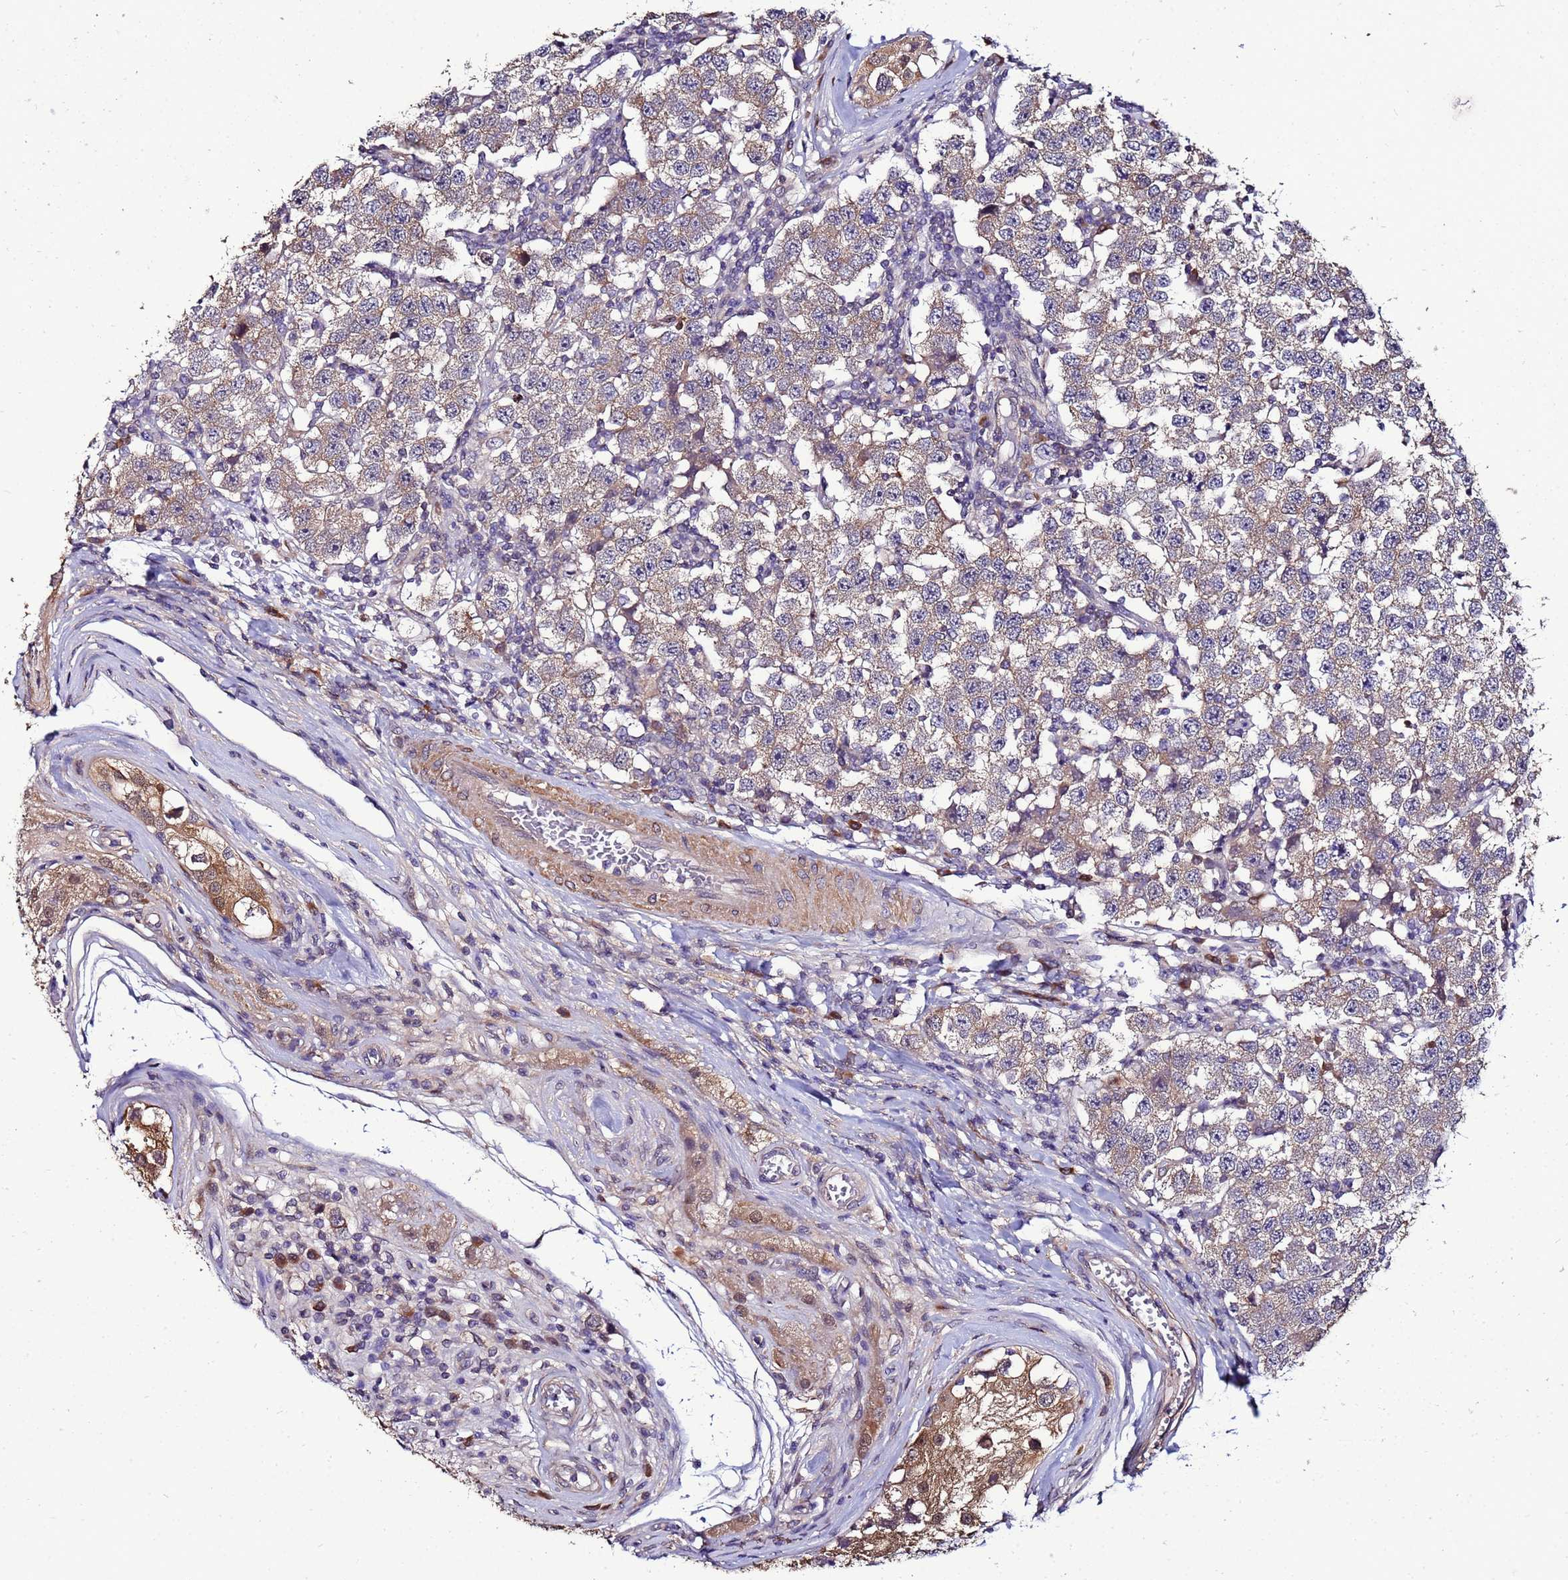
{"staining": {"intensity": "weak", "quantity": ">75%", "location": "cytoplasmic/membranous"}, "tissue": "testis cancer", "cell_type": "Tumor cells", "image_type": "cancer", "snomed": [{"axis": "morphology", "description": "Seminoma, NOS"}, {"axis": "topography", "description": "Testis"}], "caption": "DAB (3,3'-diaminobenzidine) immunohistochemical staining of seminoma (testis) demonstrates weak cytoplasmic/membranous protein staining in about >75% of tumor cells. (brown staining indicates protein expression, while blue staining denotes nuclei).", "gene": "NAXE", "patient": {"sex": "male", "age": 34}}